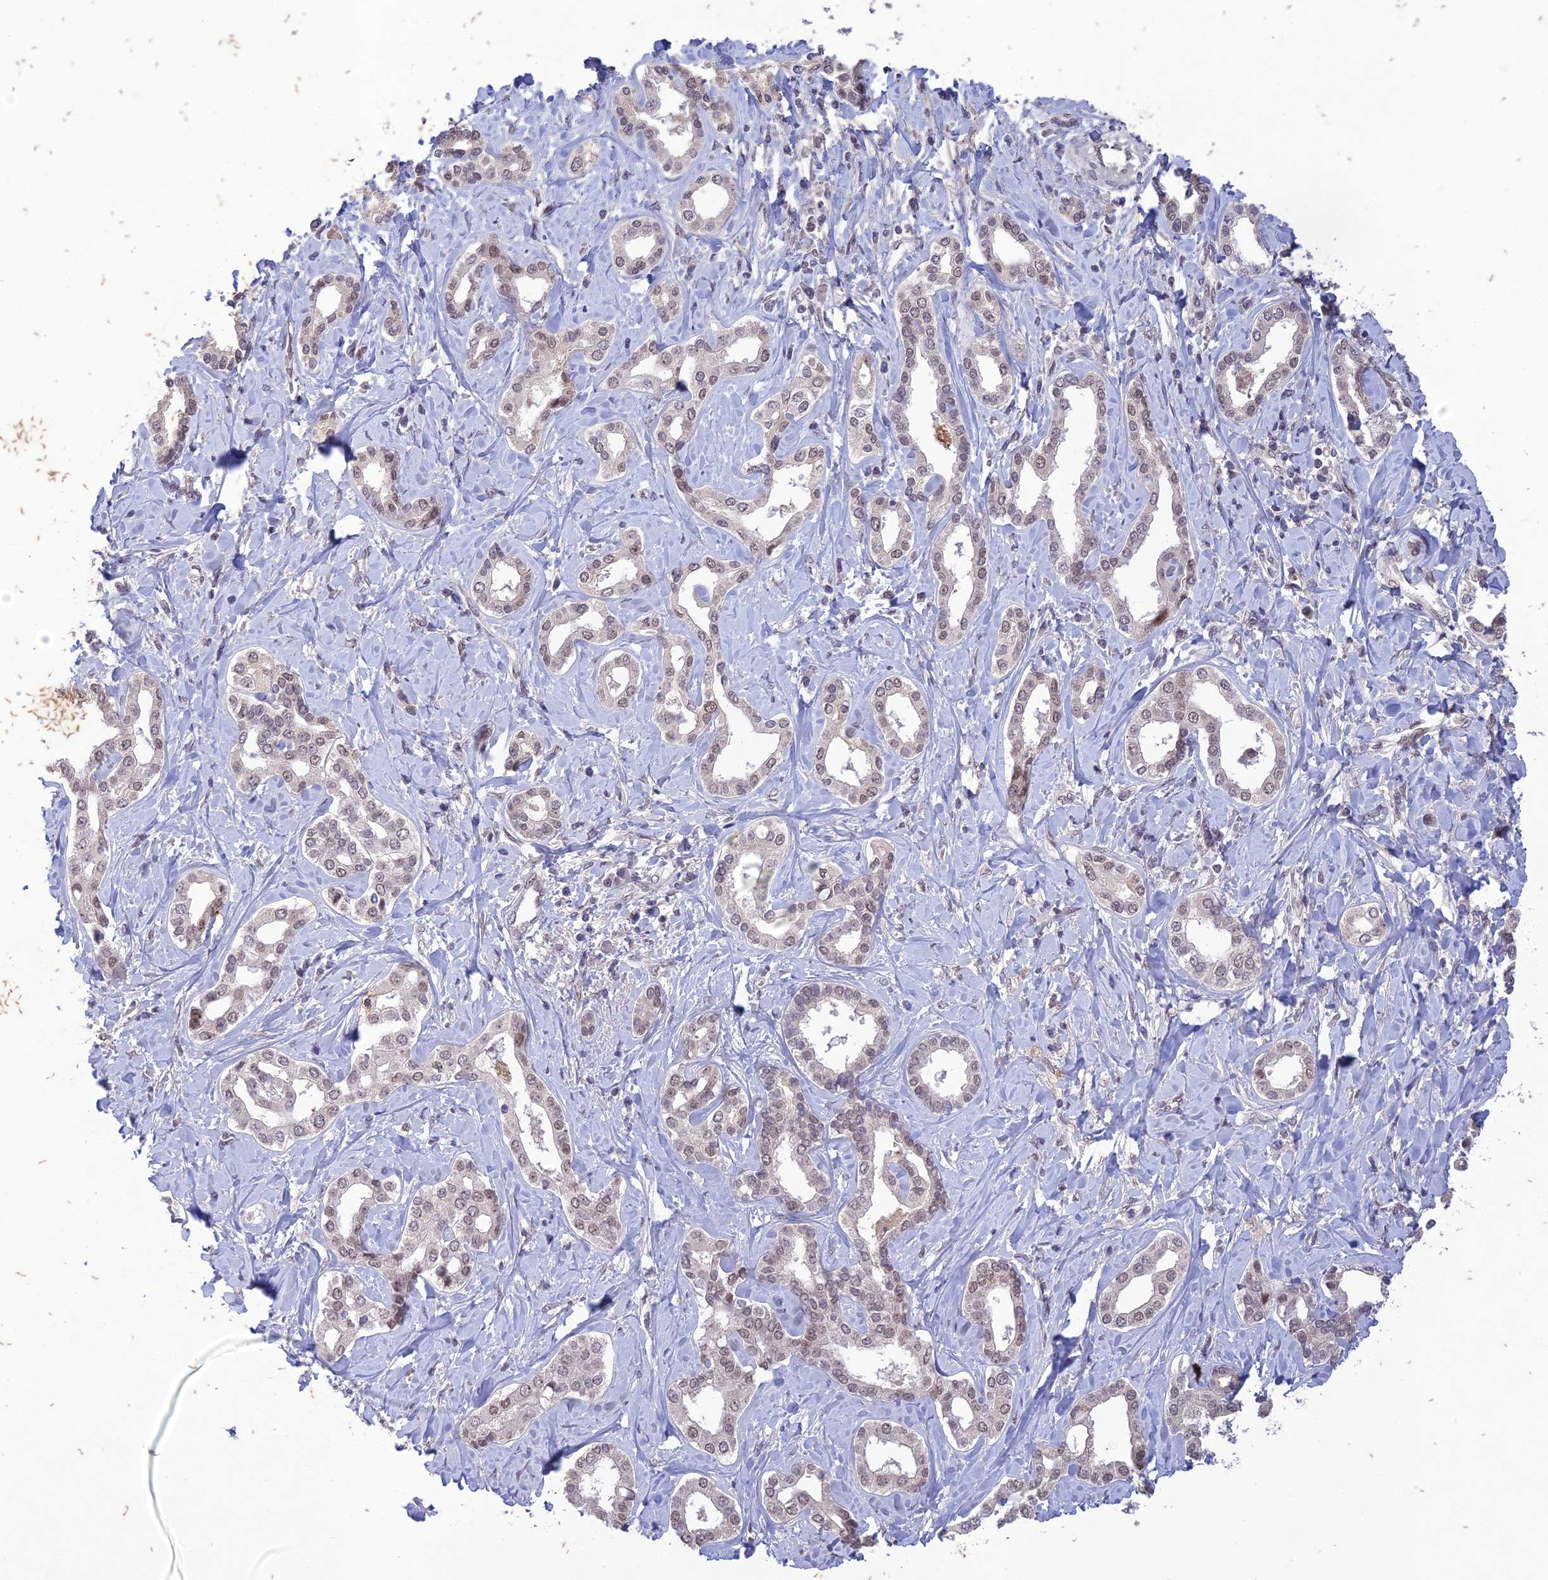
{"staining": {"intensity": "weak", "quantity": "25%-75%", "location": "nuclear"}, "tissue": "liver cancer", "cell_type": "Tumor cells", "image_type": "cancer", "snomed": [{"axis": "morphology", "description": "Cholangiocarcinoma"}, {"axis": "topography", "description": "Liver"}], "caption": "A high-resolution photomicrograph shows immunohistochemistry staining of cholangiocarcinoma (liver), which displays weak nuclear staining in about 25%-75% of tumor cells.", "gene": "POP4", "patient": {"sex": "female", "age": 77}}